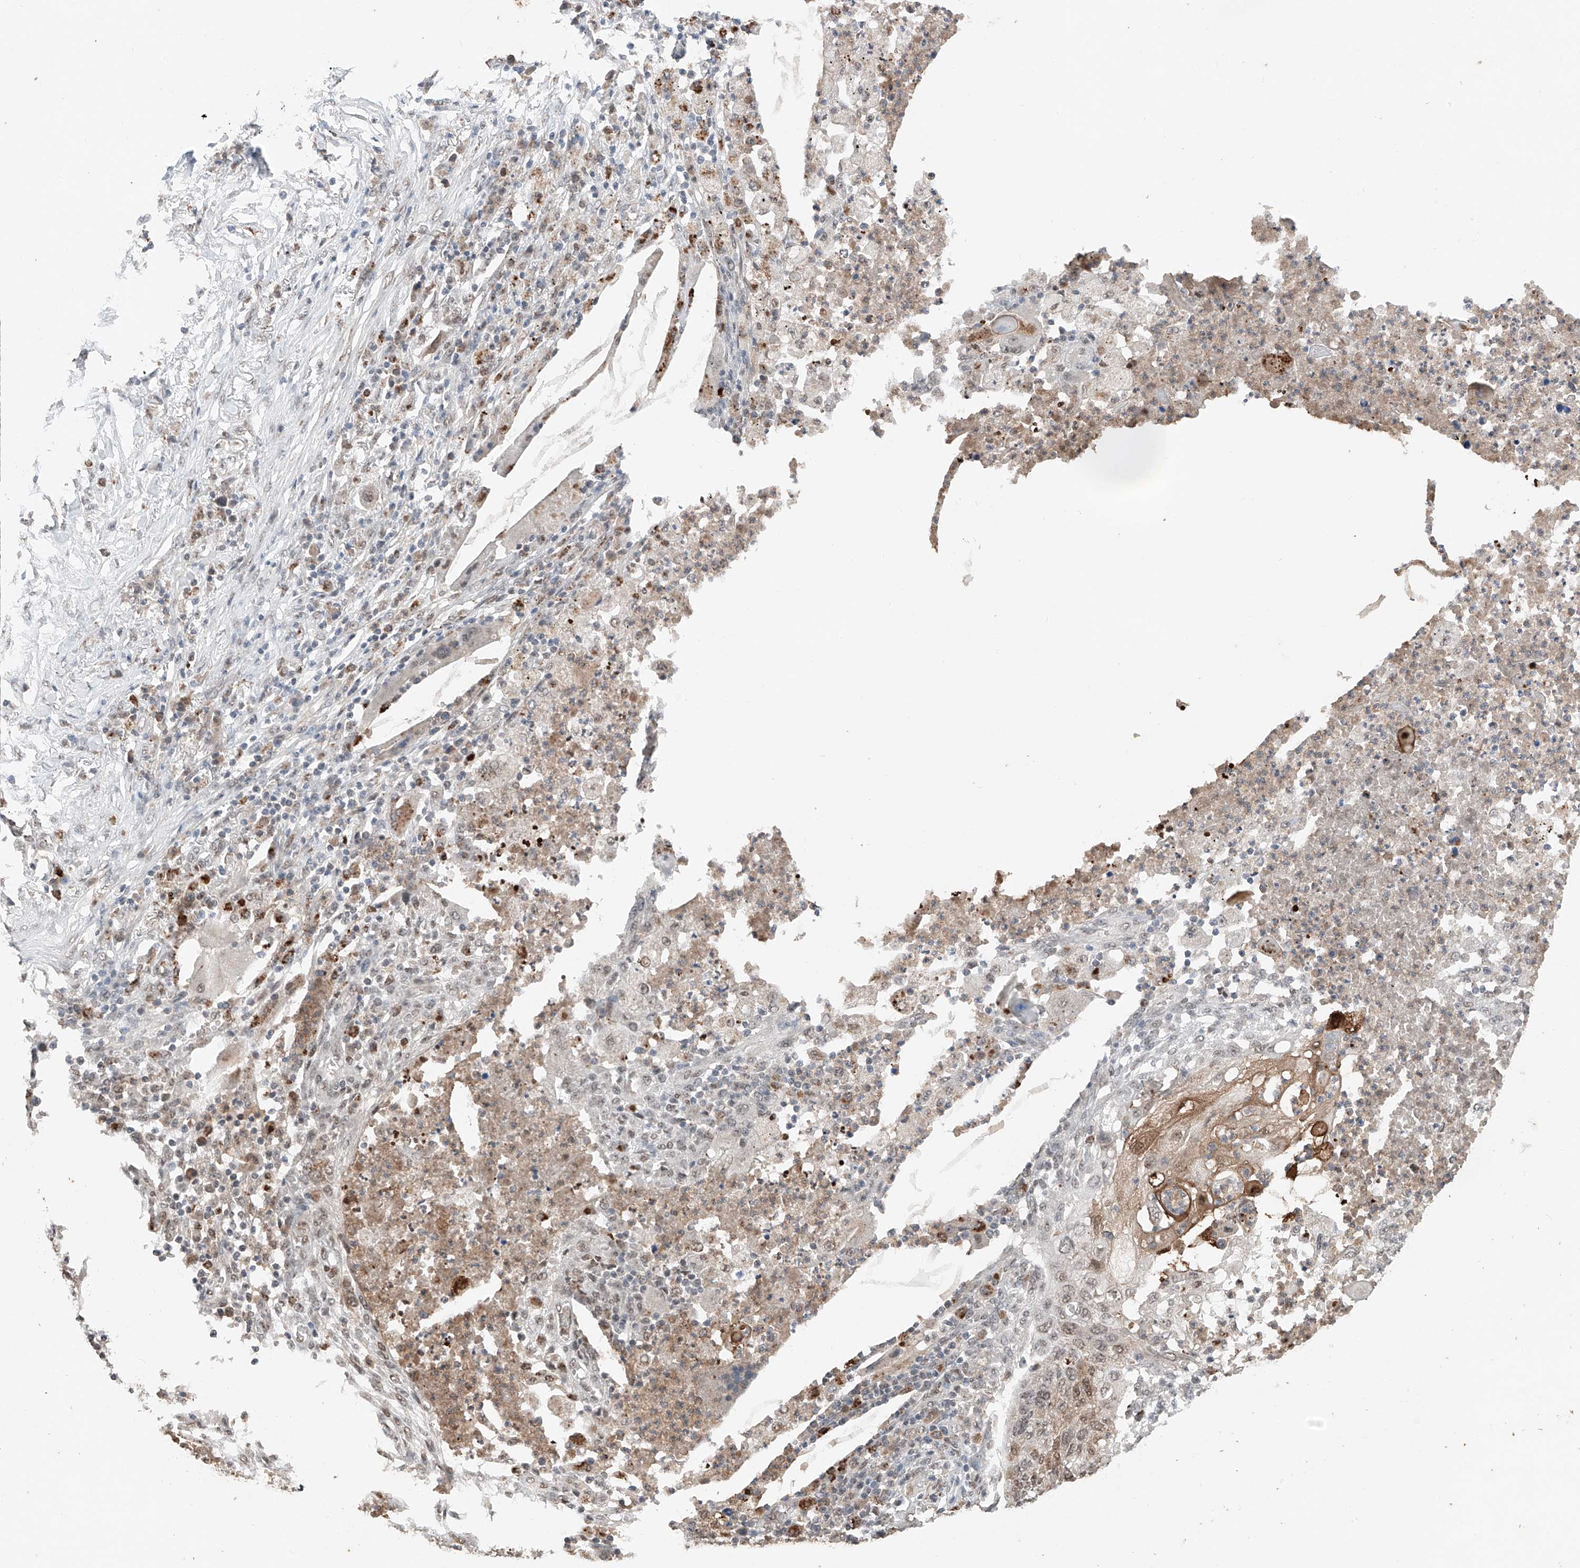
{"staining": {"intensity": "moderate", "quantity": "25%-75%", "location": "cytoplasmic/membranous,nuclear"}, "tissue": "lung cancer", "cell_type": "Tumor cells", "image_type": "cancer", "snomed": [{"axis": "morphology", "description": "Squamous cell carcinoma, NOS"}, {"axis": "topography", "description": "Lung"}], "caption": "Brown immunohistochemical staining in lung cancer (squamous cell carcinoma) shows moderate cytoplasmic/membranous and nuclear staining in about 25%-75% of tumor cells. The staining is performed using DAB brown chromogen to label protein expression. The nuclei are counter-stained blue using hematoxylin.", "gene": "TBX4", "patient": {"sex": "female", "age": 63}}